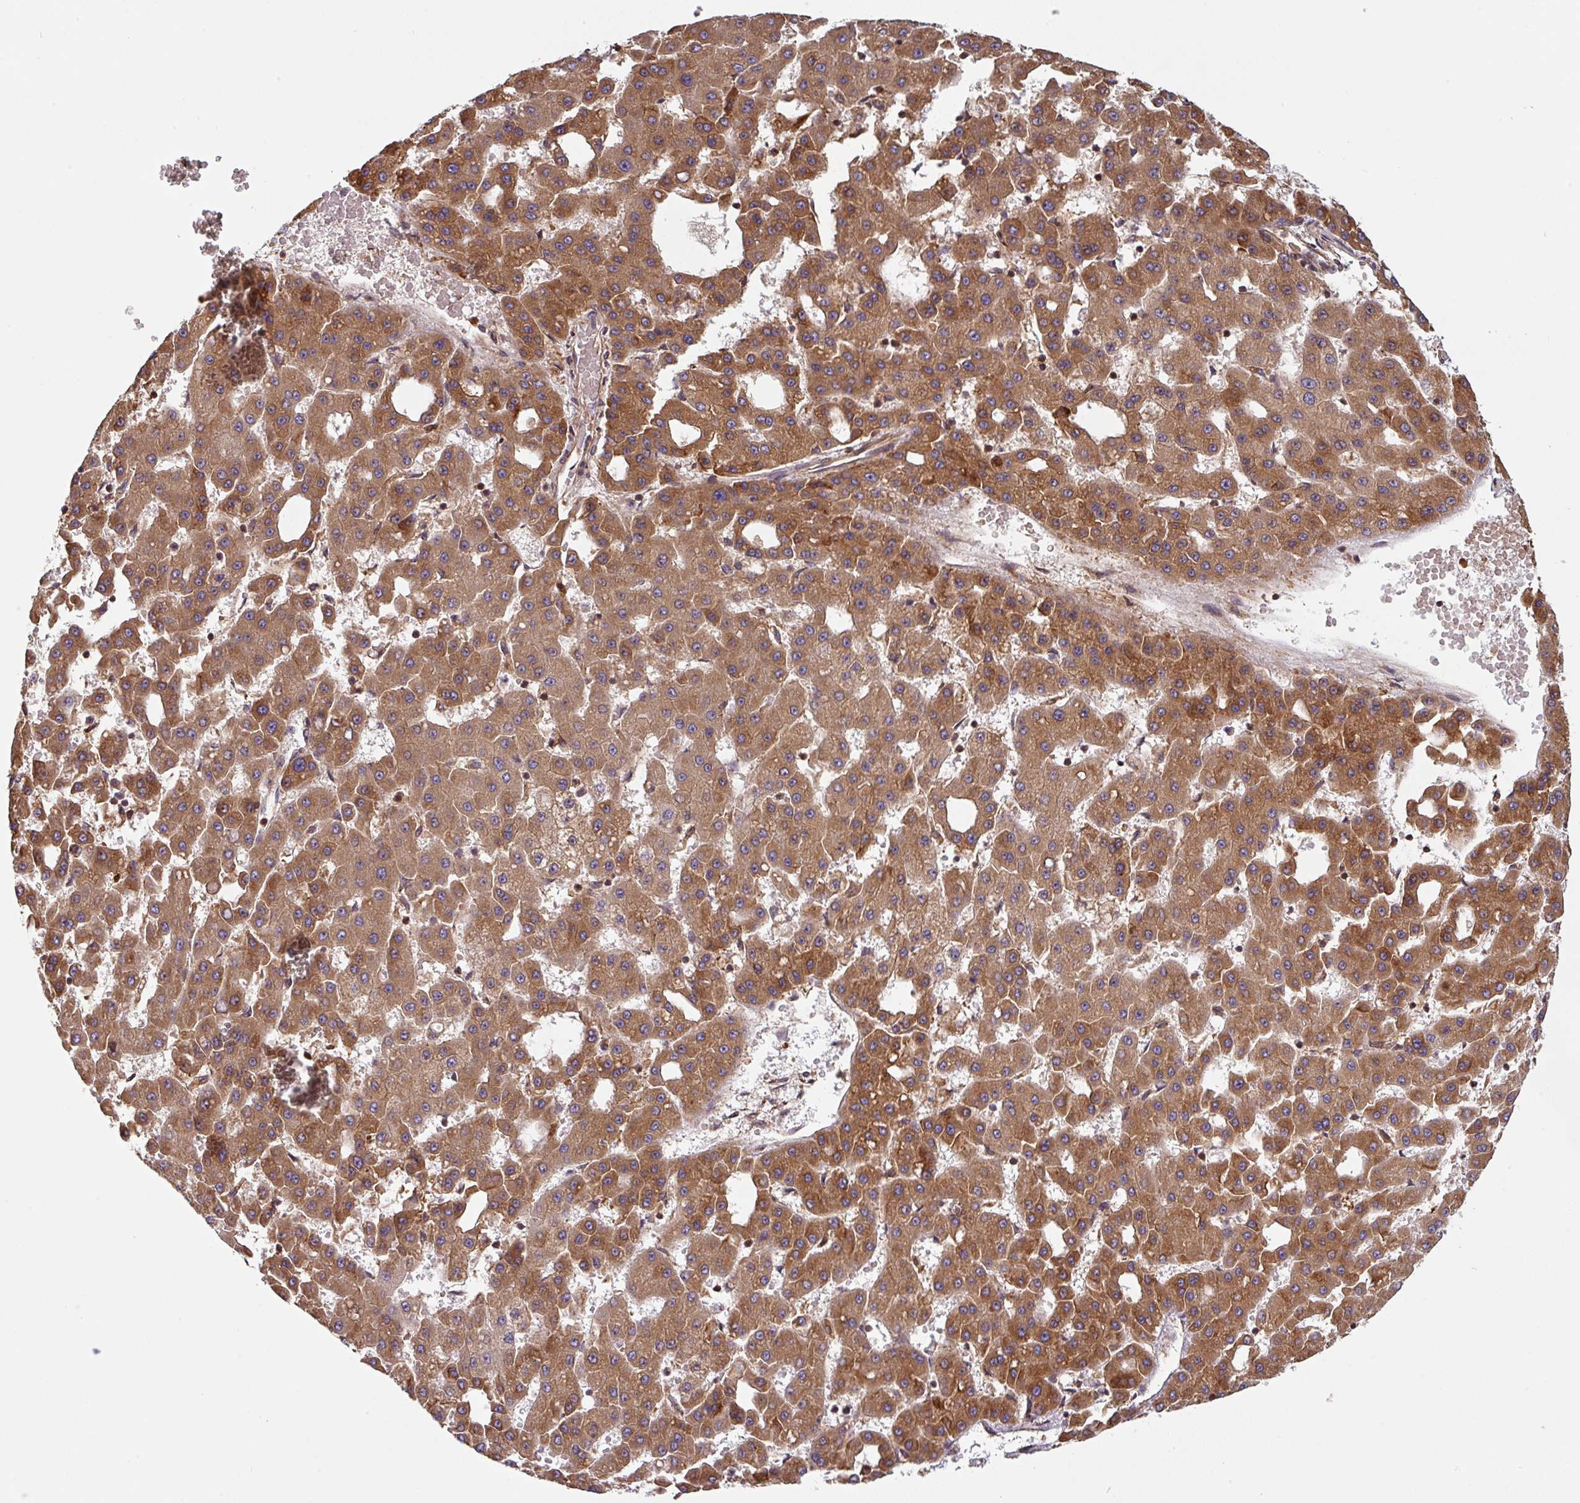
{"staining": {"intensity": "moderate", "quantity": ">75%", "location": "cytoplasmic/membranous"}, "tissue": "liver cancer", "cell_type": "Tumor cells", "image_type": "cancer", "snomed": [{"axis": "morphology", "description": "Carcinoma, Hepatocellular, NOS"}, {"axis": "topography", "description": "Liver"}], "caption": "The photomicrograph displays a brown stain indicating the presence of a protein in the cytoplasmic/membranous of tumor cells in liver cancer.", "gene": "APOBEC3D", "patient": {"sex": "male", "age": 47}}